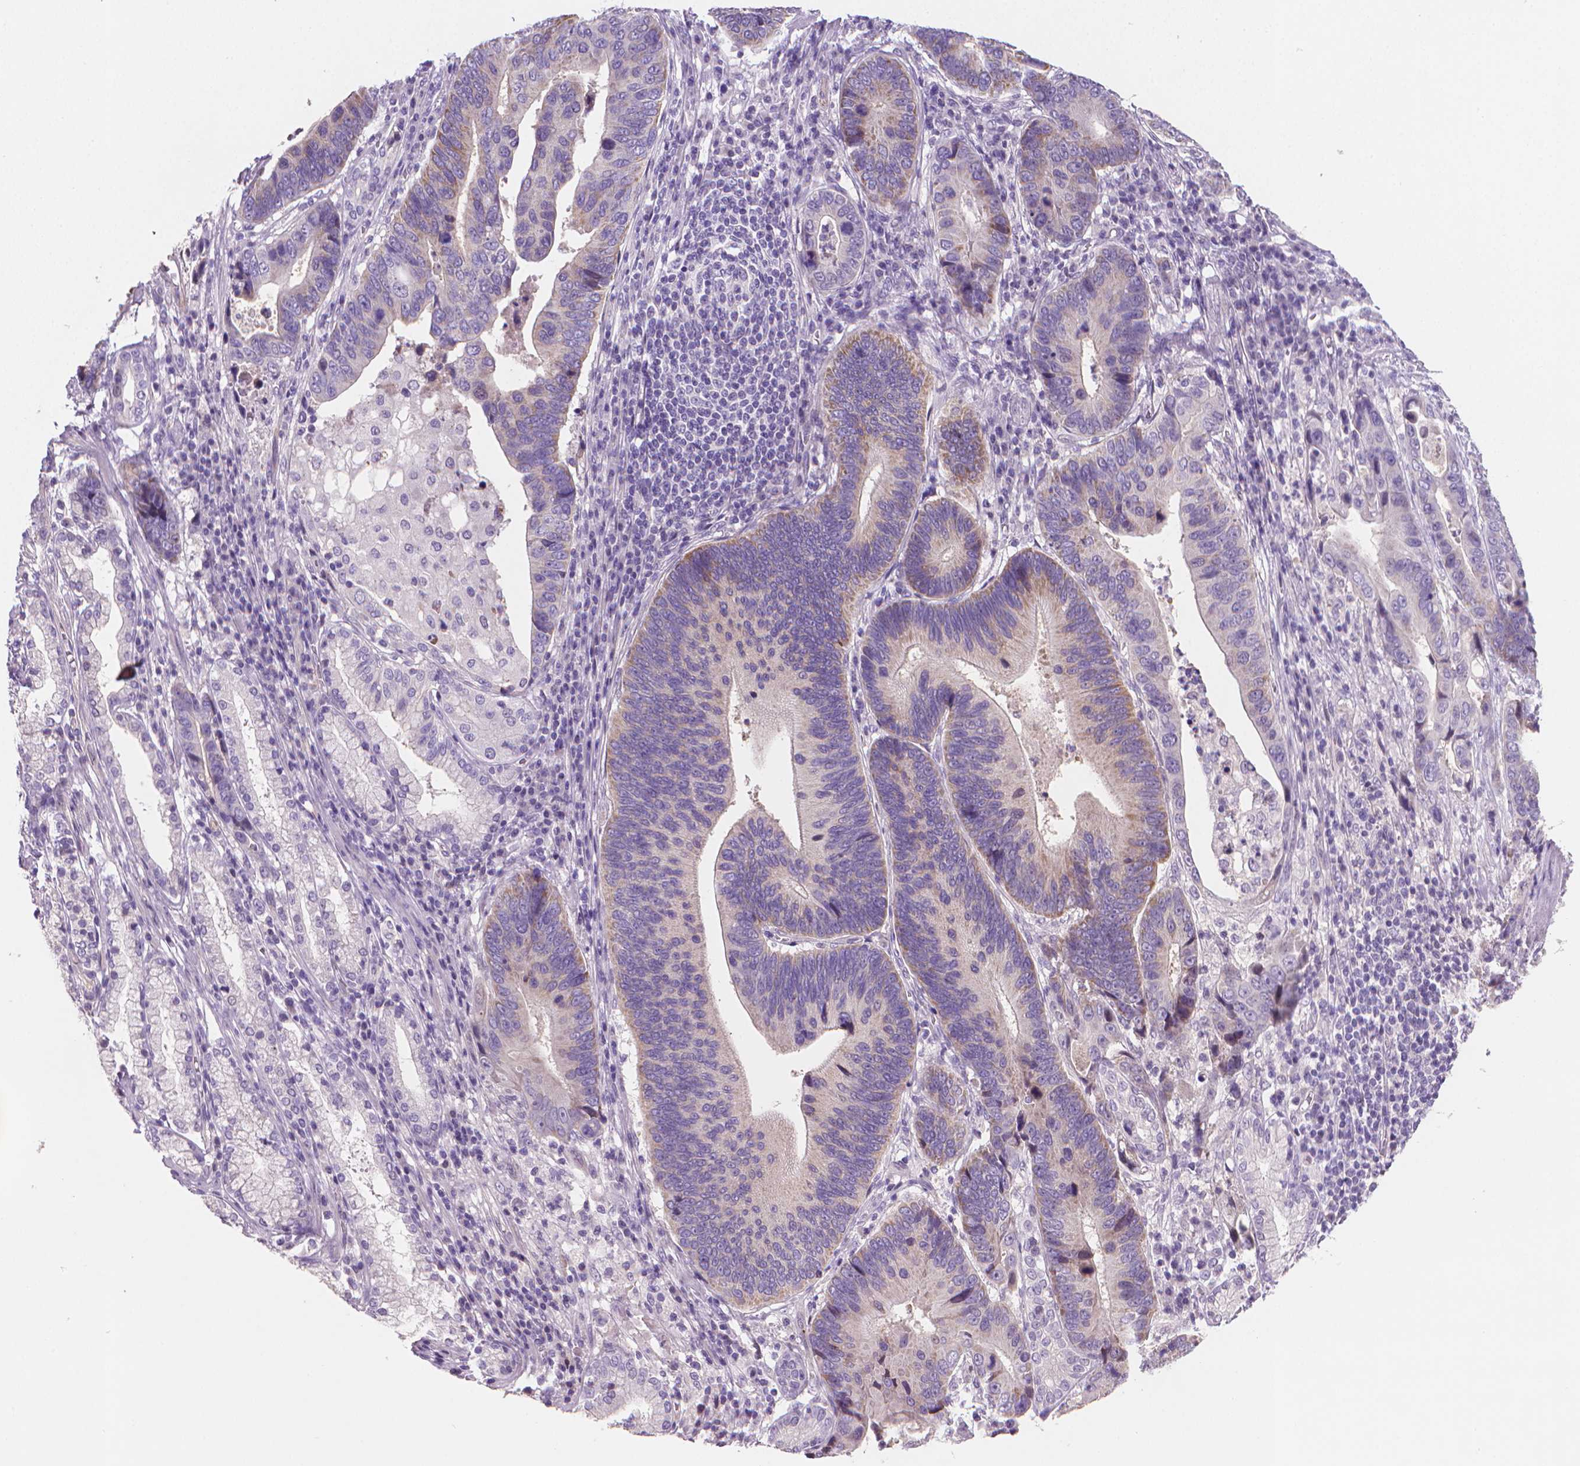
{"staining": {"intensity": "weak", "quantity": "<25%", "location": "cytoplasmic/membranous"}, "tissue": "stomach cancer", "cell_type": "Tumor cells", "image_type": "cancer", "snomed": [{"axis": "morphology", "description": "Adenocarcinoma, NOS"}, {"axis": "topography", "description": "Stomach"}], "caption": "A high-resolution micrograph shows IHC staining of stomach cancer, which exhibits no significant expression in tumor cells.", "gene": "CLXN", "patient": {"sex": "male", "age": 84}}